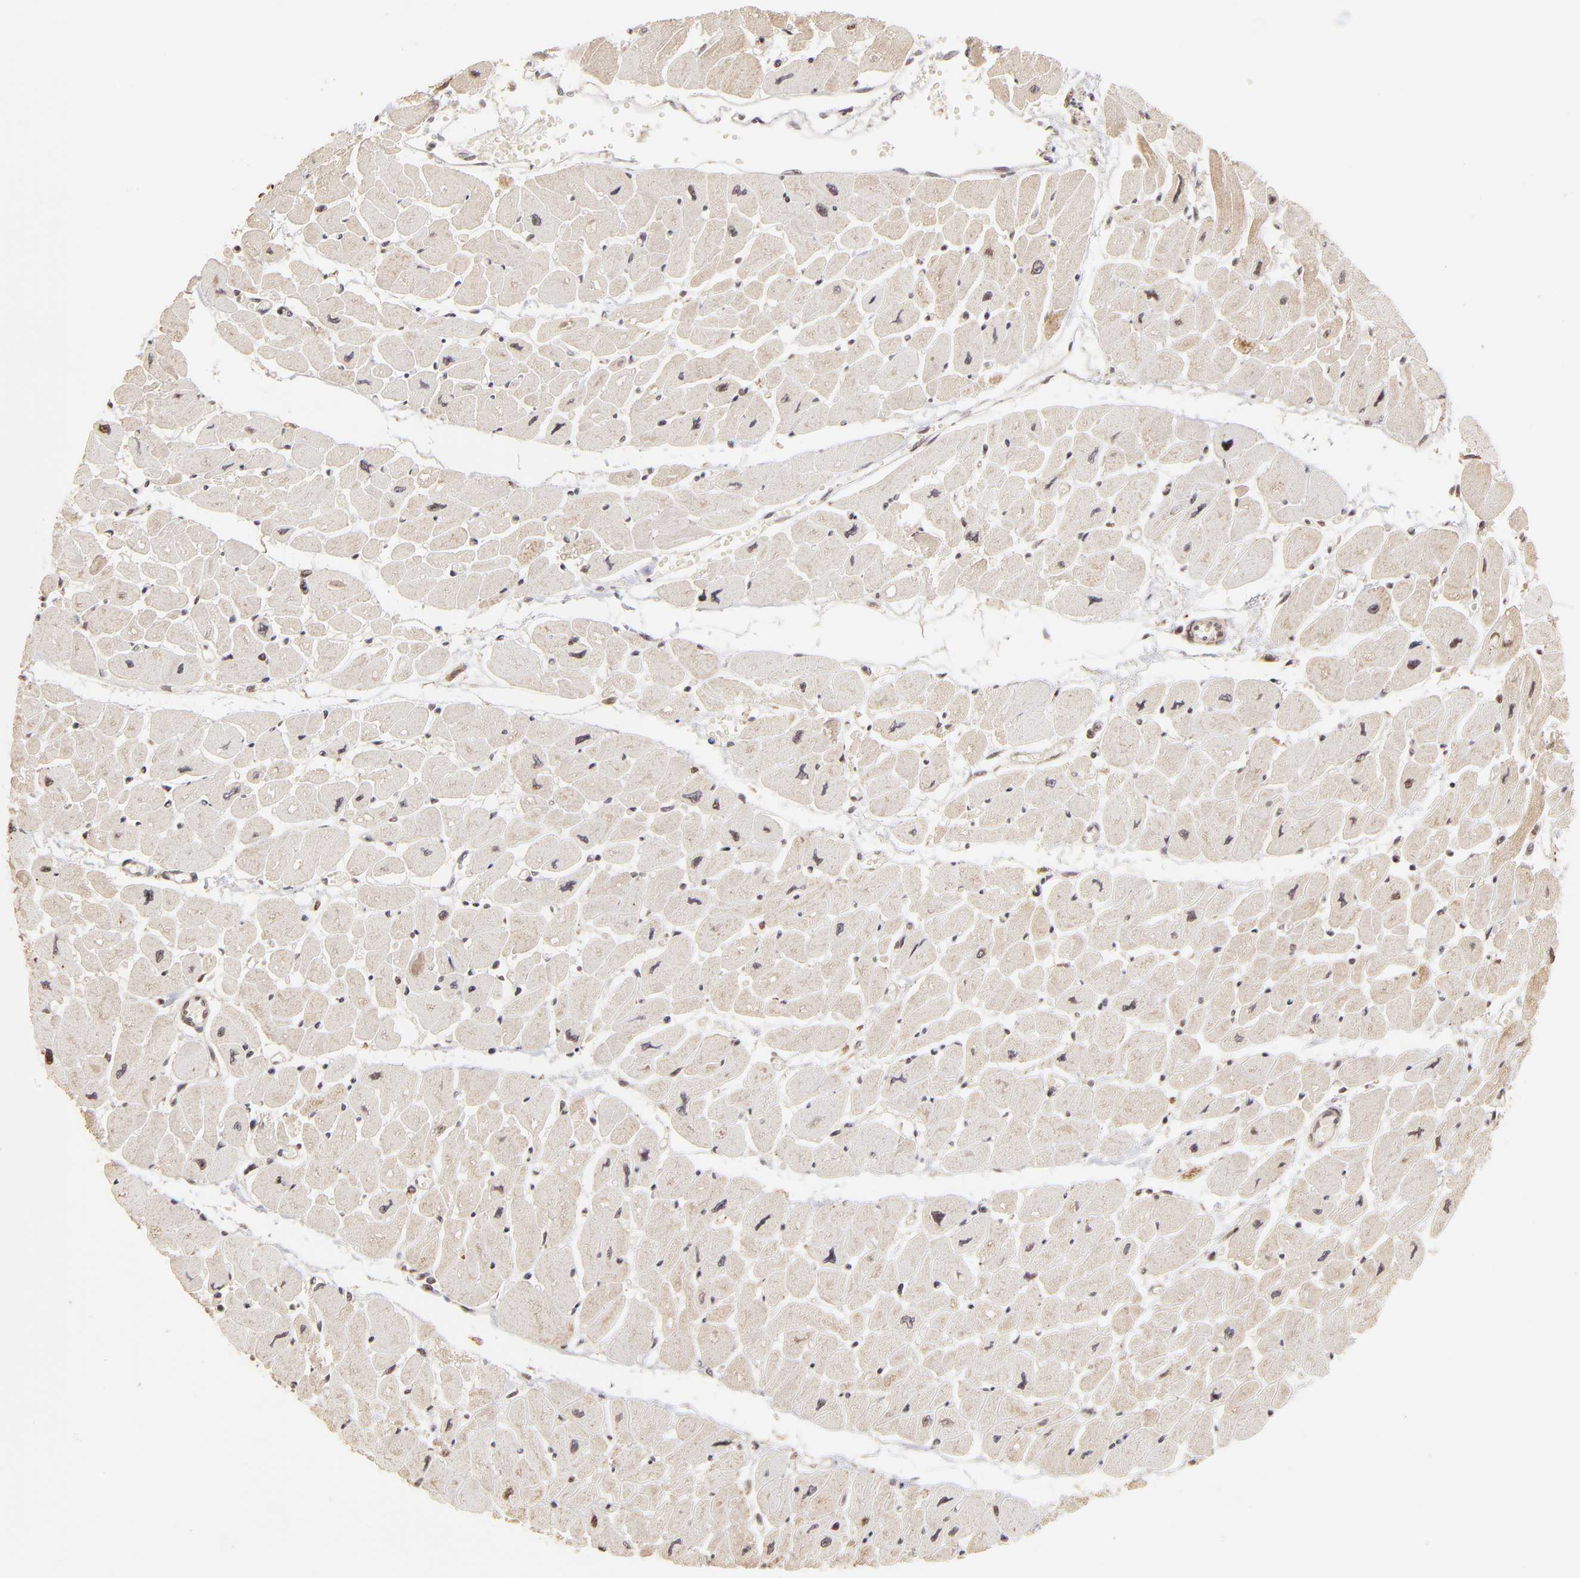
{"staining": {"intensity": "strong", "quantity": ">75%", "location": "cytoplasmic/membranous,nuclear"}, "tissue": "heart muscle", "cell_type": "Cardiomyocytes", "image_type": "normal", "snomed": [{"axis": "morphology", "description": "Normal tissue, NOS"}, {"axis": "topography", "description": "Heart"}], "caption": "A high-resolution histopathology image shows immunohistochemistry staining of unremarkable heart muscle, which demonstrates strong cytoplasmic/membranous,nuclear positivity in about >75% of cardiomyocytes.", "gene": "MED15", "patient": {"sex": "female", "age": 54}}